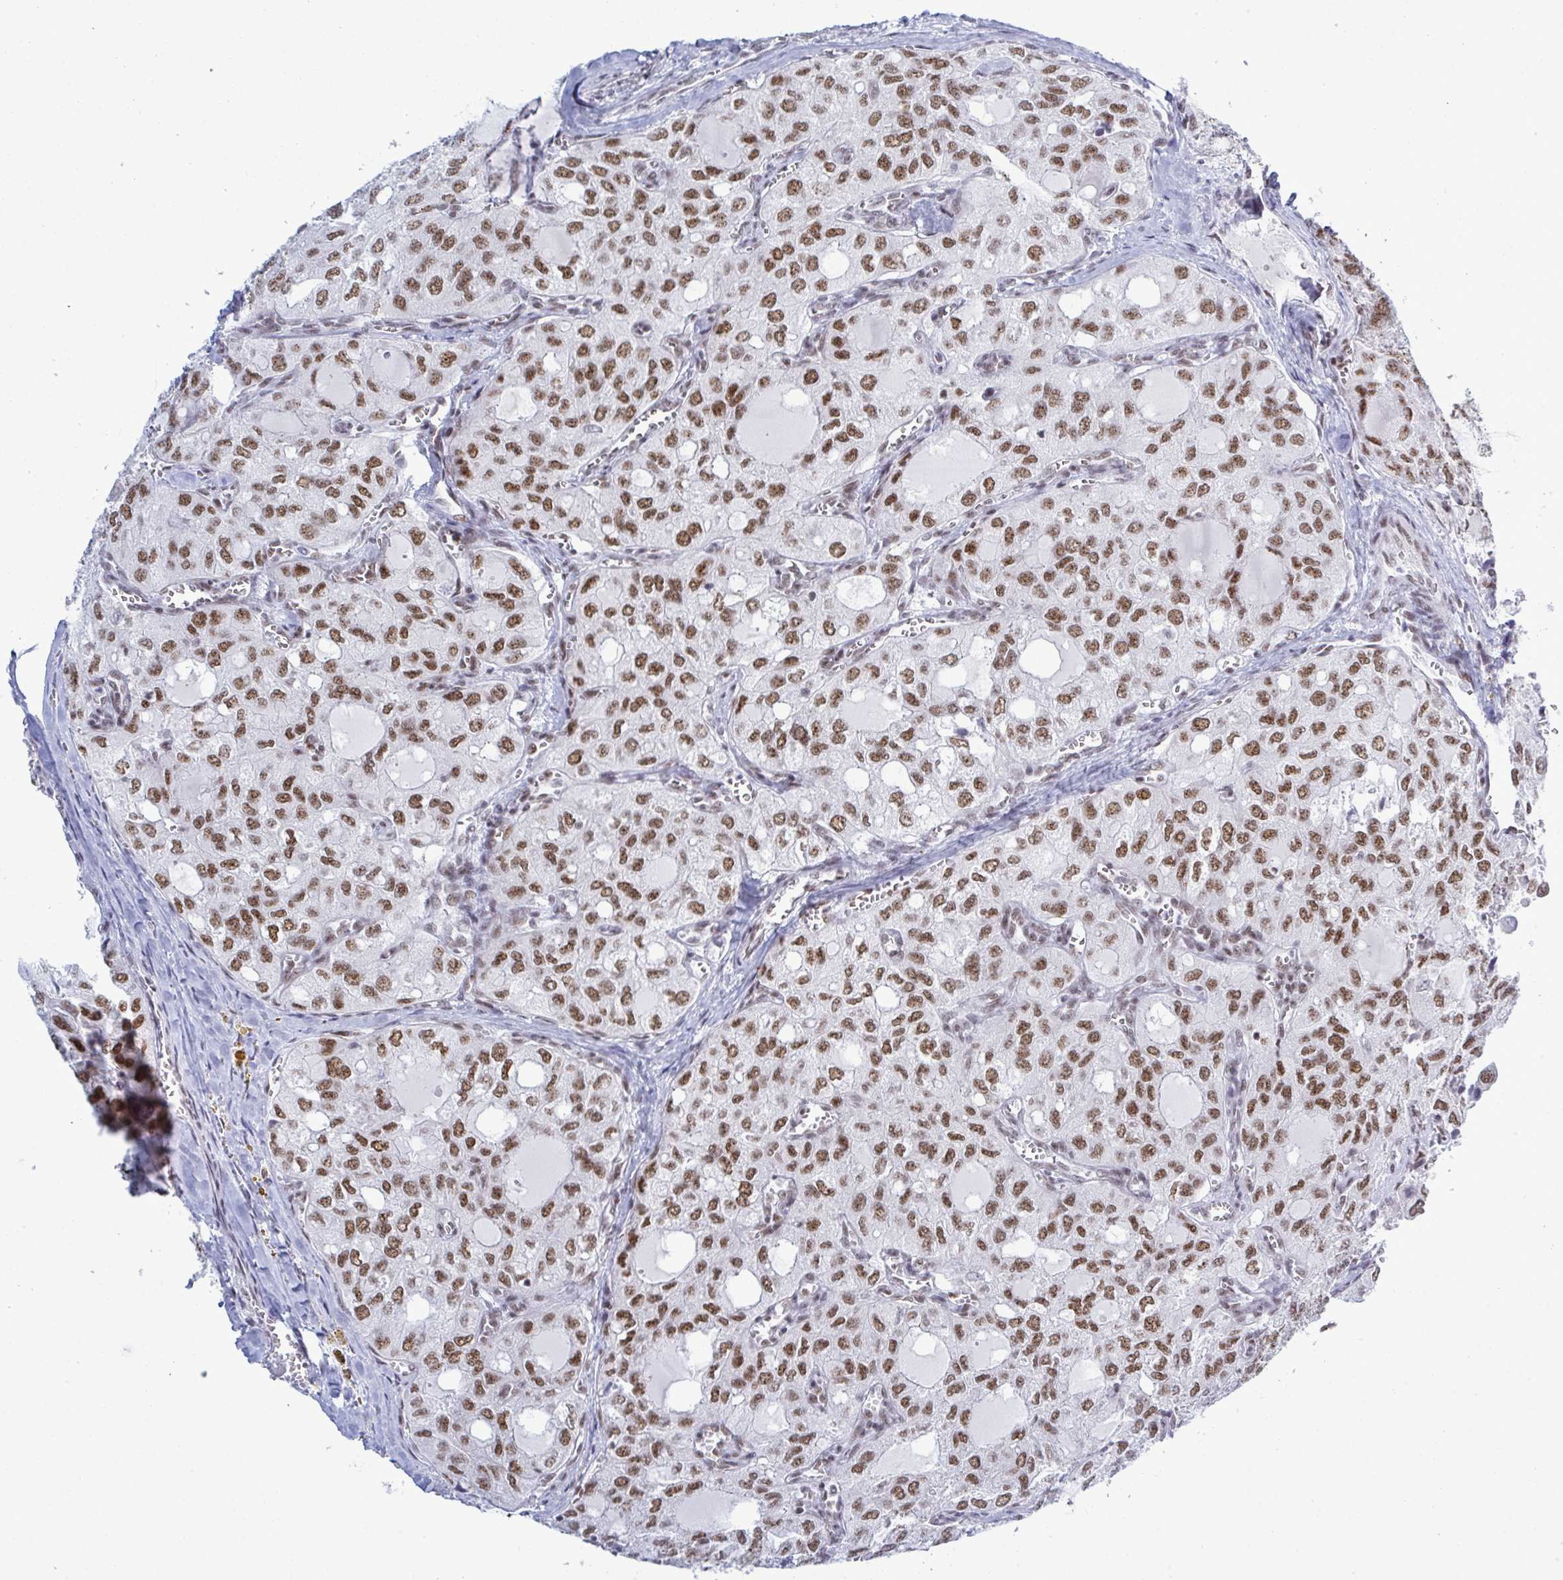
{"staining": {"intensity": "moderate", "quantity": ">75%", "location": "nuclear"}, "tissue": "thyroid cancer", "cell_type": "Tumor cells", "image_type": "cancer", "snomed": [{"axis": "morphology", "description": "Follicular adenoma carcinoma, NOS"}, {"axis": "topography", "description": "Thyroid gland"}], "caption": "Immunohistochemical staining of thyroid cancer exhibits moderate nuclear protein positivity in about >75% of tumor cells.", "gene": "PPP1R10", "patient": {"sex": "male", "age": 75}}